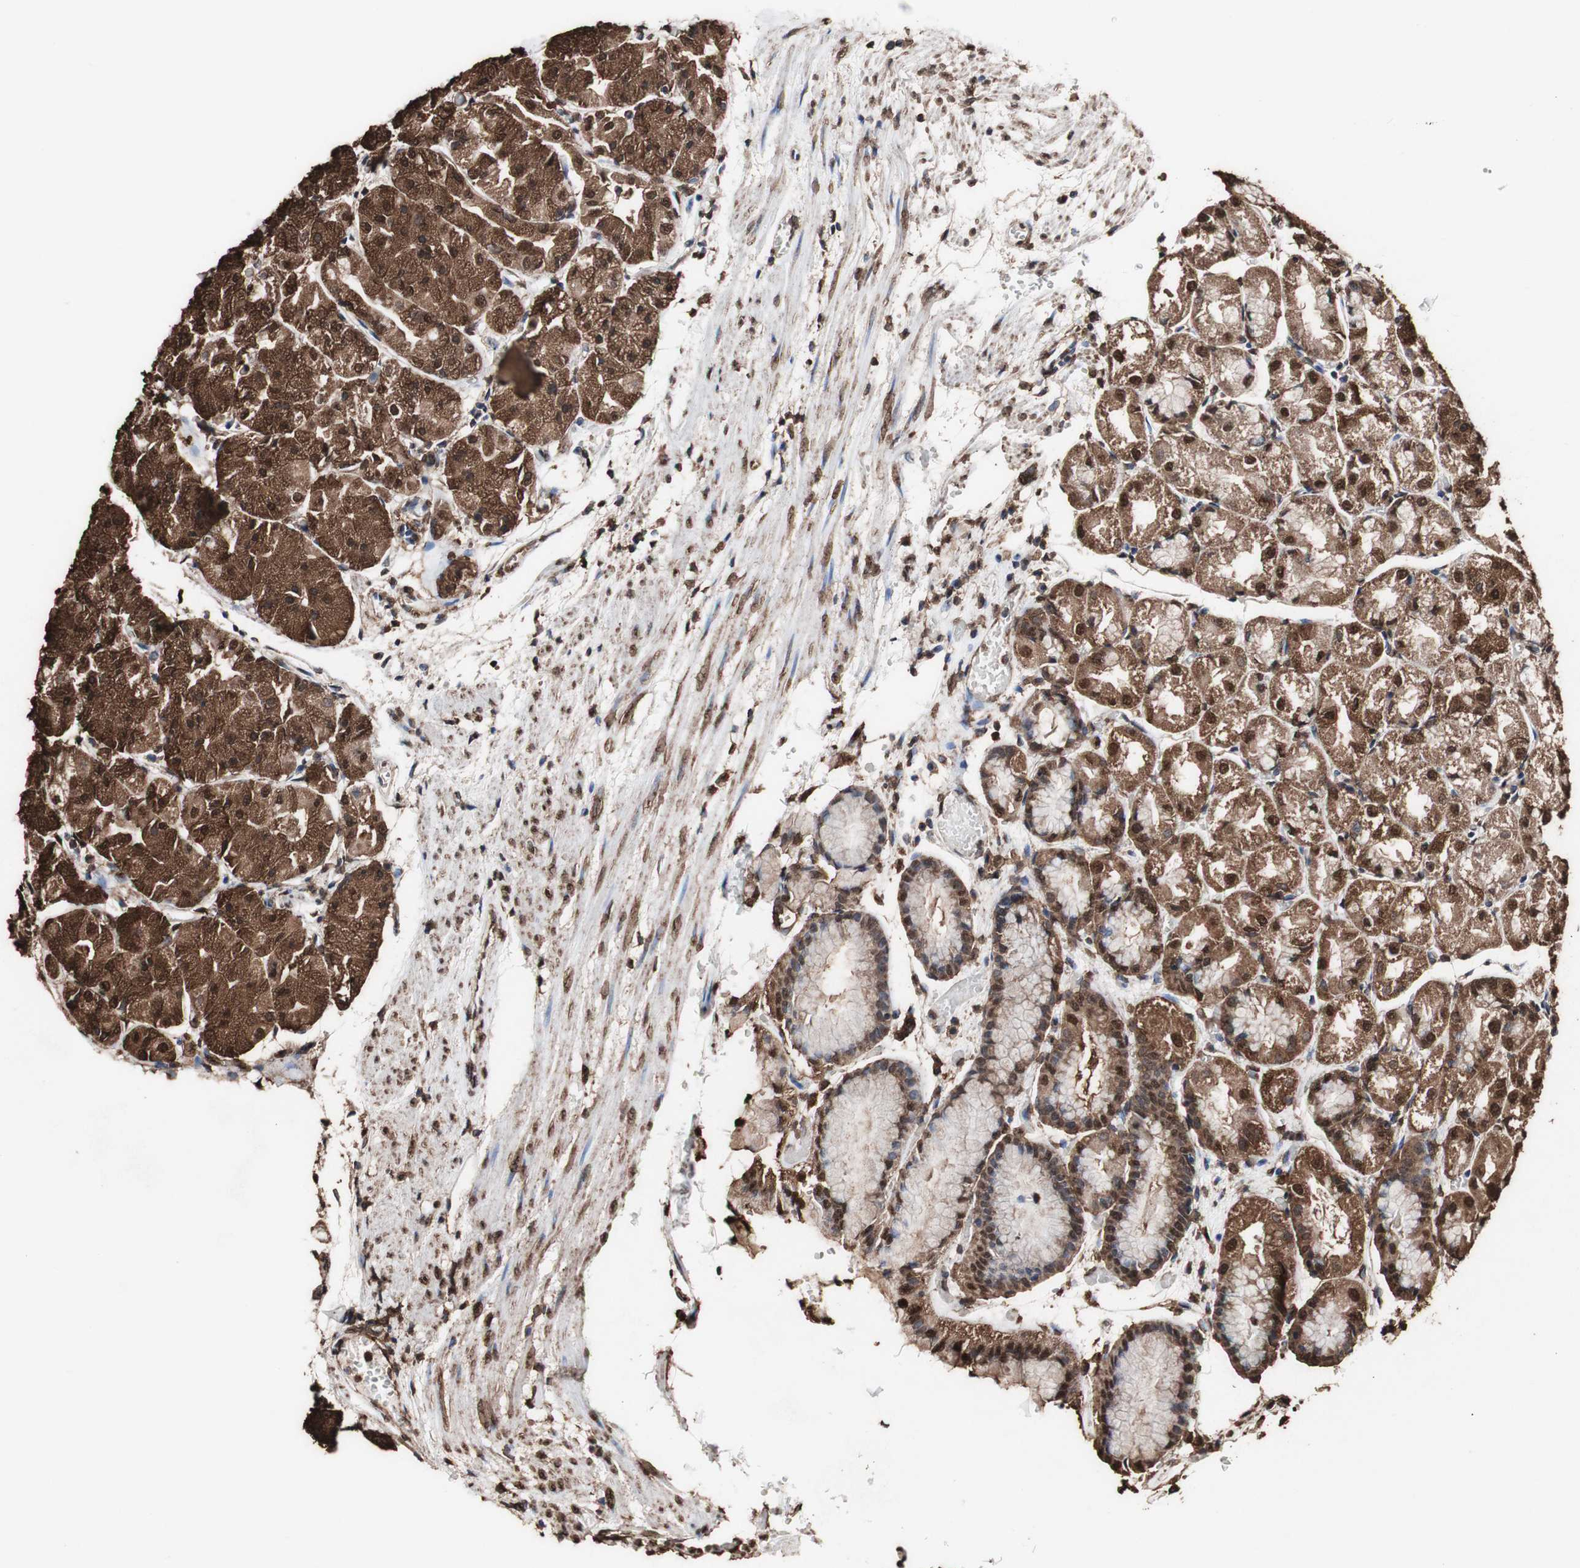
{"staining": {"intensity": "strong", "quantity": ">75%", "location": "cytoplasmic/membranous,nuclear"}, "tissue": "stomach", "cell_type": "Glandular cells", "image_type": "normal", "snomed": [{"axis": "morphology", "description": "Normal tissue, NOS"}, {"axis": "topography", "description": "Stomach, upper"}], "caption": "Protein expression analysis of benign human stomach reveals strong cytoplasmic/membranous,nuclear expression in about >75% of glandular cells. Ihc stains the protein in brown and the nuclei are stained blue.", "gene": "PIDD1", "patient": {"sex": "male", "age": 72}}